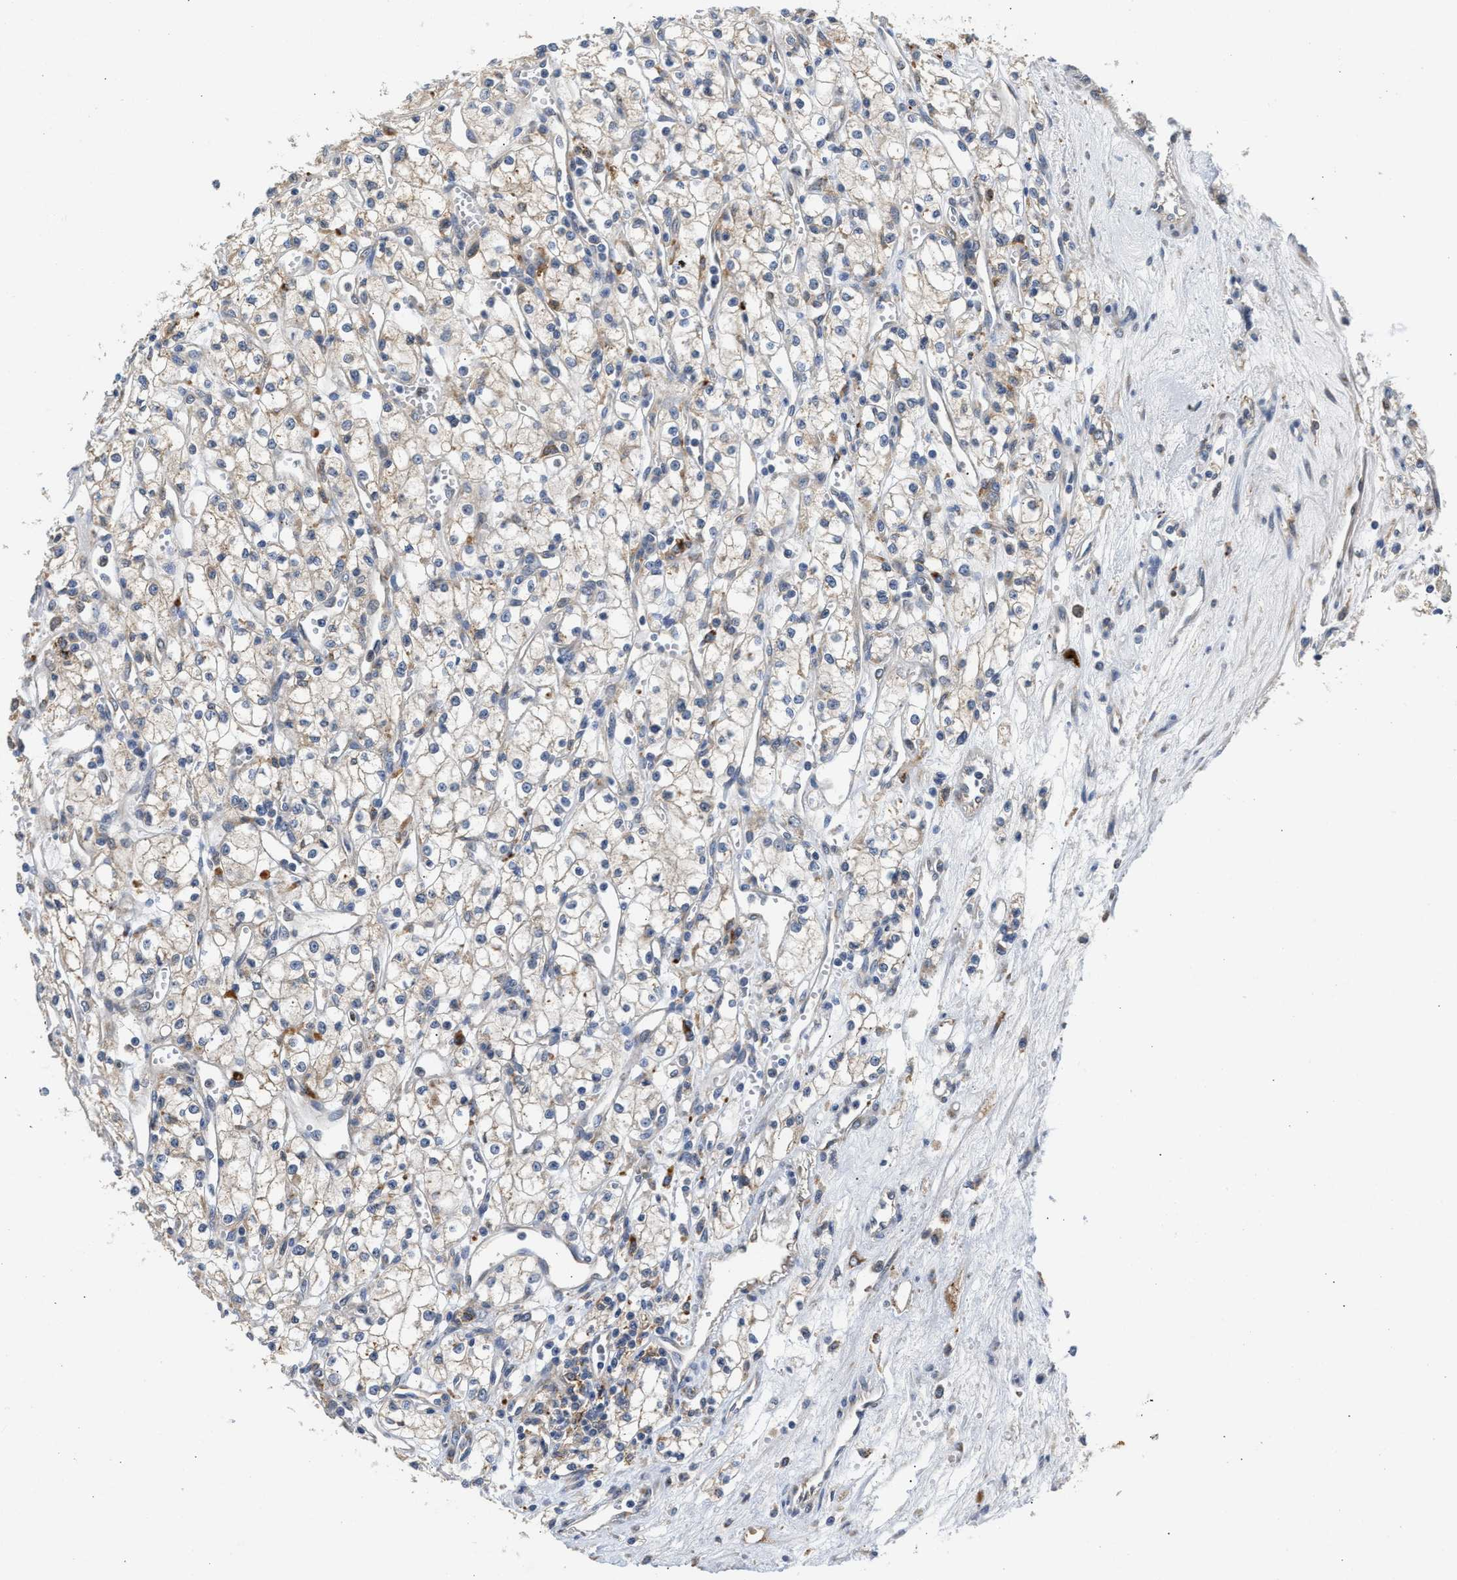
{"staining": {"intensity": "negative", "quantity": "none", "location": "none"}, "tissue": "renal cancer", "cell_type": "Tumor cells", "image_type": "cancer", "snomed": [{"axis": "morphology", "description": "Adenocarcinoma, NOS"}, {"axis": "topography", "description": "Kidney"}], "caption": "This is a image of immunohistochemistry staining of renal cancer, which shows no expression in tumor cells. (Stains: DAB IHC with hematoxylin counter stain, Microscopy: brightfield microscopy at high magnification).", "gene": "PPM1L", "patient": {"sex": "male", "age": 59}}